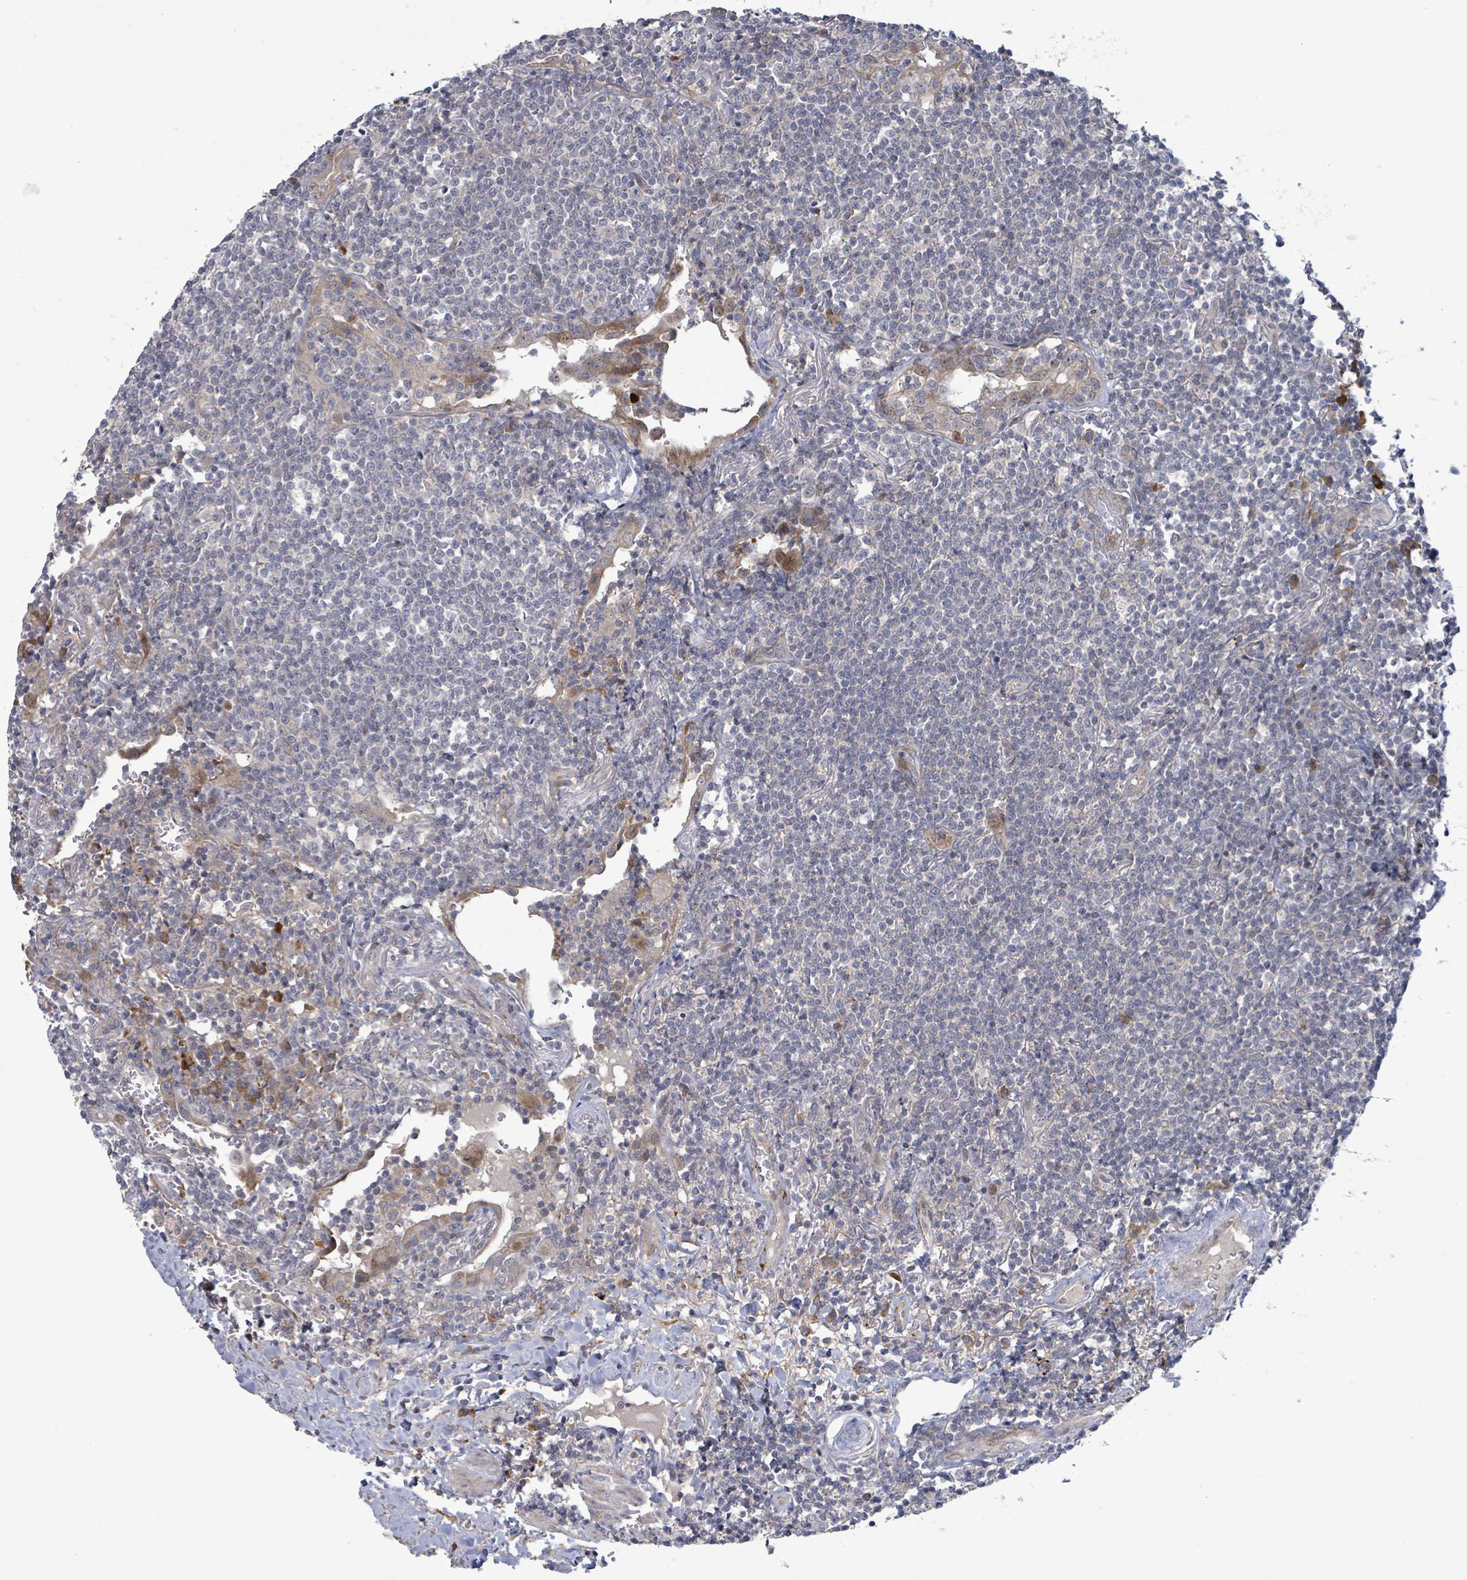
{"staining": {"intensity": "negative", "quantity": "none", "location": "none"}, "tissue": "lymphoma", "cell_type": "Tumor cells", "image_type": "cancer", "snomed": [{"axis": "morphology", "description": "Malignant lymphoma, non-Hodgkin's type, Low grade"}, {"axis": "topography", "description": "Lung"}], "caption": "This is an immunohistochemistry (IHC) image of human low-grade malignant lymphoma, non-Hodgkin's type. There is no staining in tumor cells.", "gene": "SLIT3", "patient": {"sex": "female", "age": 71}}